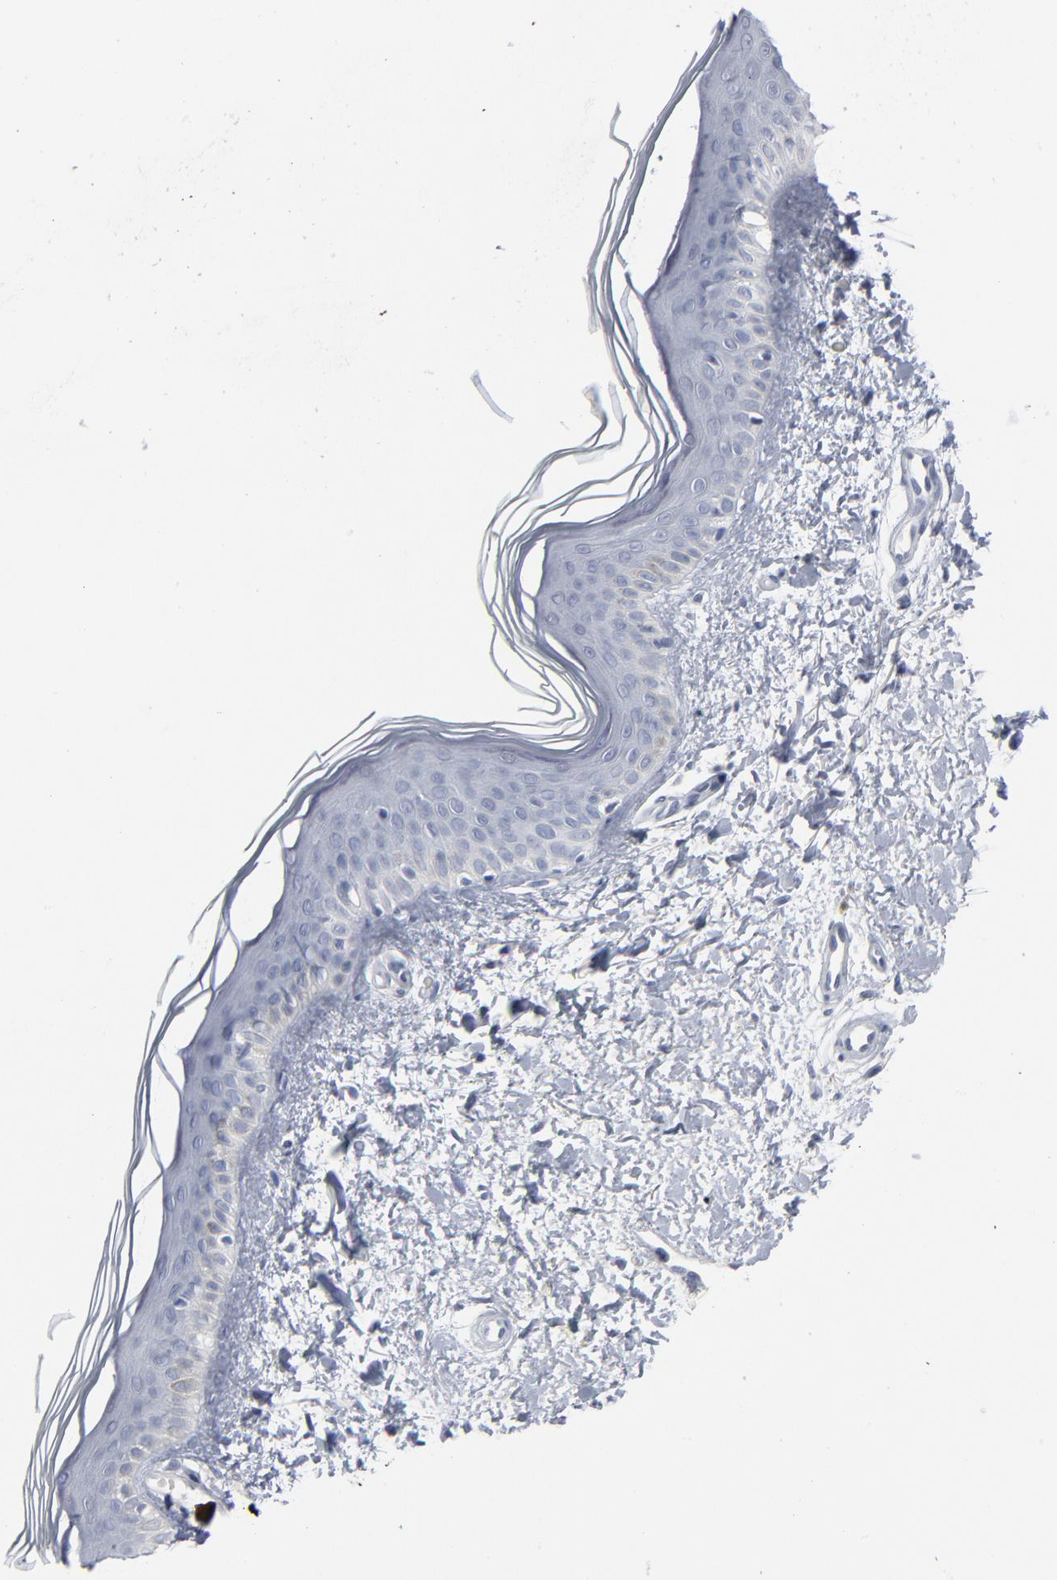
{"staining": {"intensity": "negative", "quantity": "none", "location": "none"}, "tissue": "skin", "cell_type": "Fibroblasts", "image_type": "normal", "snomed": [{"axis": "morphology", "description": "Normal tissue, NOS"}, {"axis": "topography", "description": "Skin"}], "caption": "Fibroblasts show no significant staining in normal skin. (Brightfield microscopy of DAB (3,3'-diaminobenzidine) immunohistochemistry (IHC) at high magnification).", "gene": "PAGE1", "patient": {"sex": "female", "age": 19}}